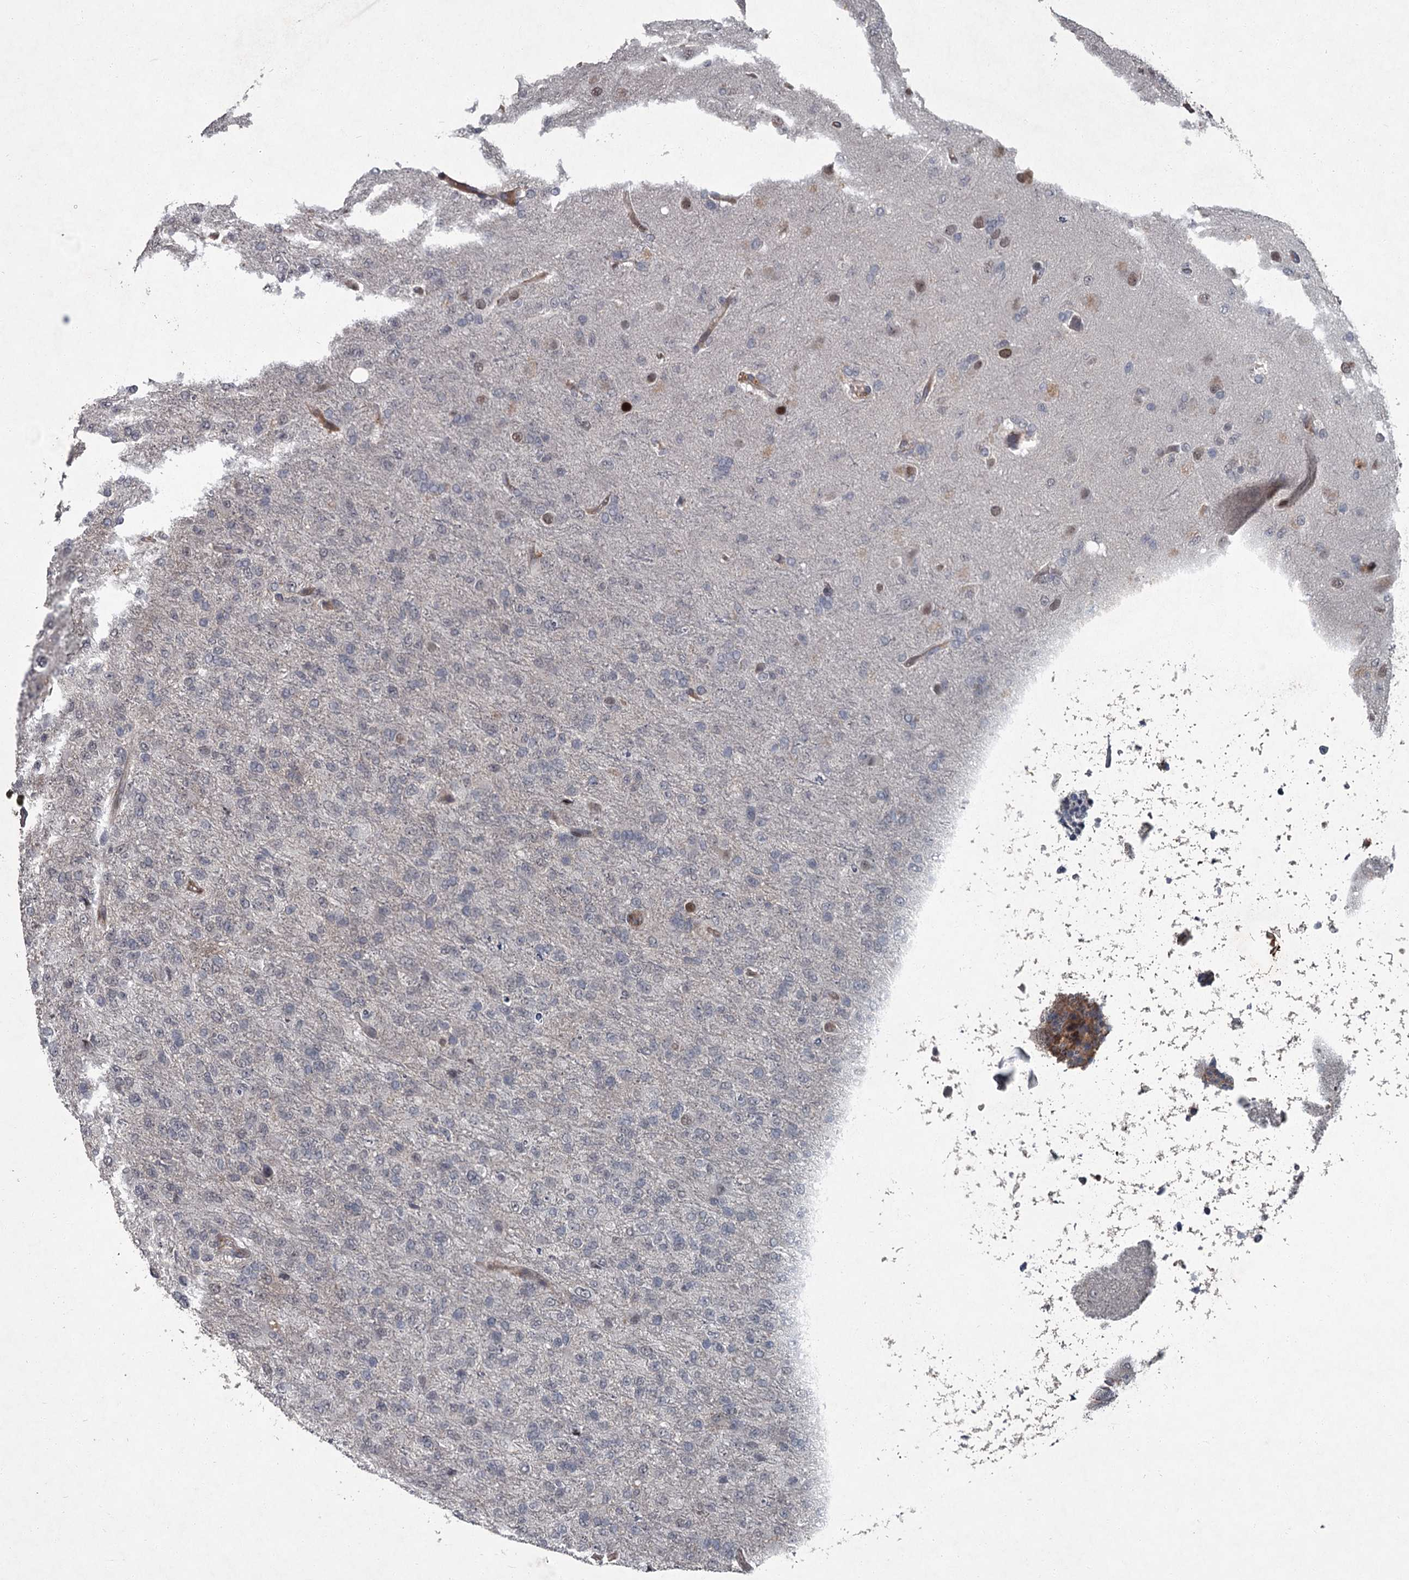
{"staining": {"intensity": "negative", "quantity": "none", "location": "none"}, "tissue": "glioma", "cell_type": "Tumor cells", "image_type": "cancer", "snomed": [{"axis": "morphology", "description": "Glioma, malignant, High grade"}, {"axis": "topography", "description": "Brain"}], "caption": "Human glioma stained for a protein using immunohistochemistry (IHC) reveals no positivity in tumor cells.", "gene": "FLVCR2", "patient": {"sex": "female", "age": 74}}